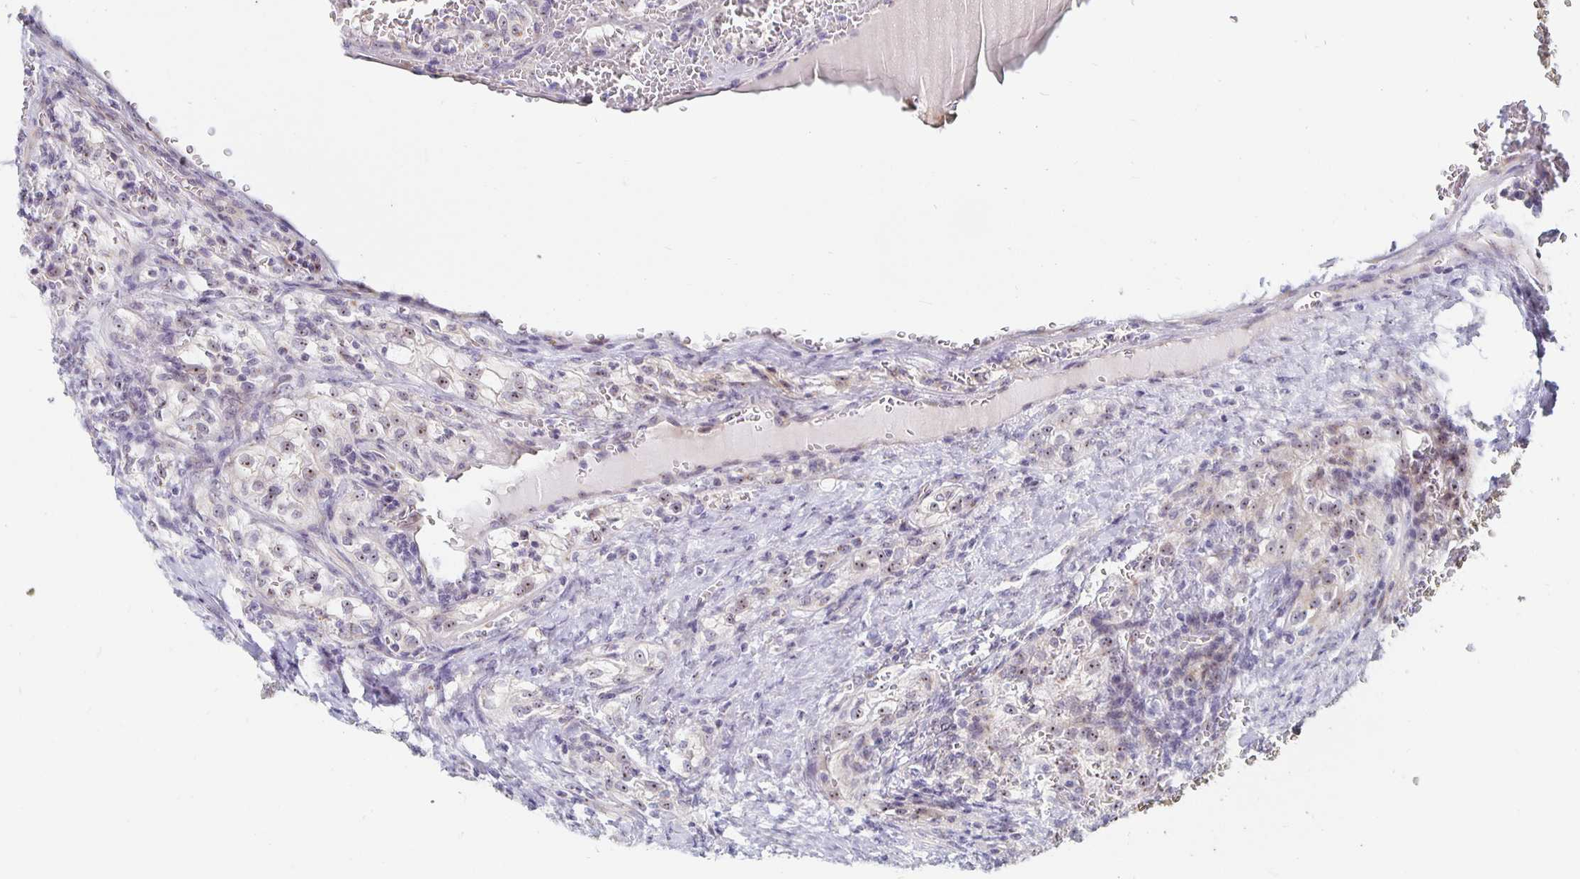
{"staining": {"intensity": "weak", "quantity": ">75%", "location": "nuclear"}, "tissue": "renal cancer", "cell_type": "Tumor cells", "image_type": "cancer", "snomed": [{"axis": "morphology", "description": "Adenocarcinoma, NOS"}, {"axis": "topography", "description": "Kidney"}], "caption": "Weak nuclear positivity is seen in approximately >75% of tumor cells in renal adenocarcinoma. The staining is performed using DAB brown chromogen to label protein expression. The nuclei are counter-stained blue using hematoxylin.", "gene": "NUP85", "patient": {"sex": "female", "age": 74}}